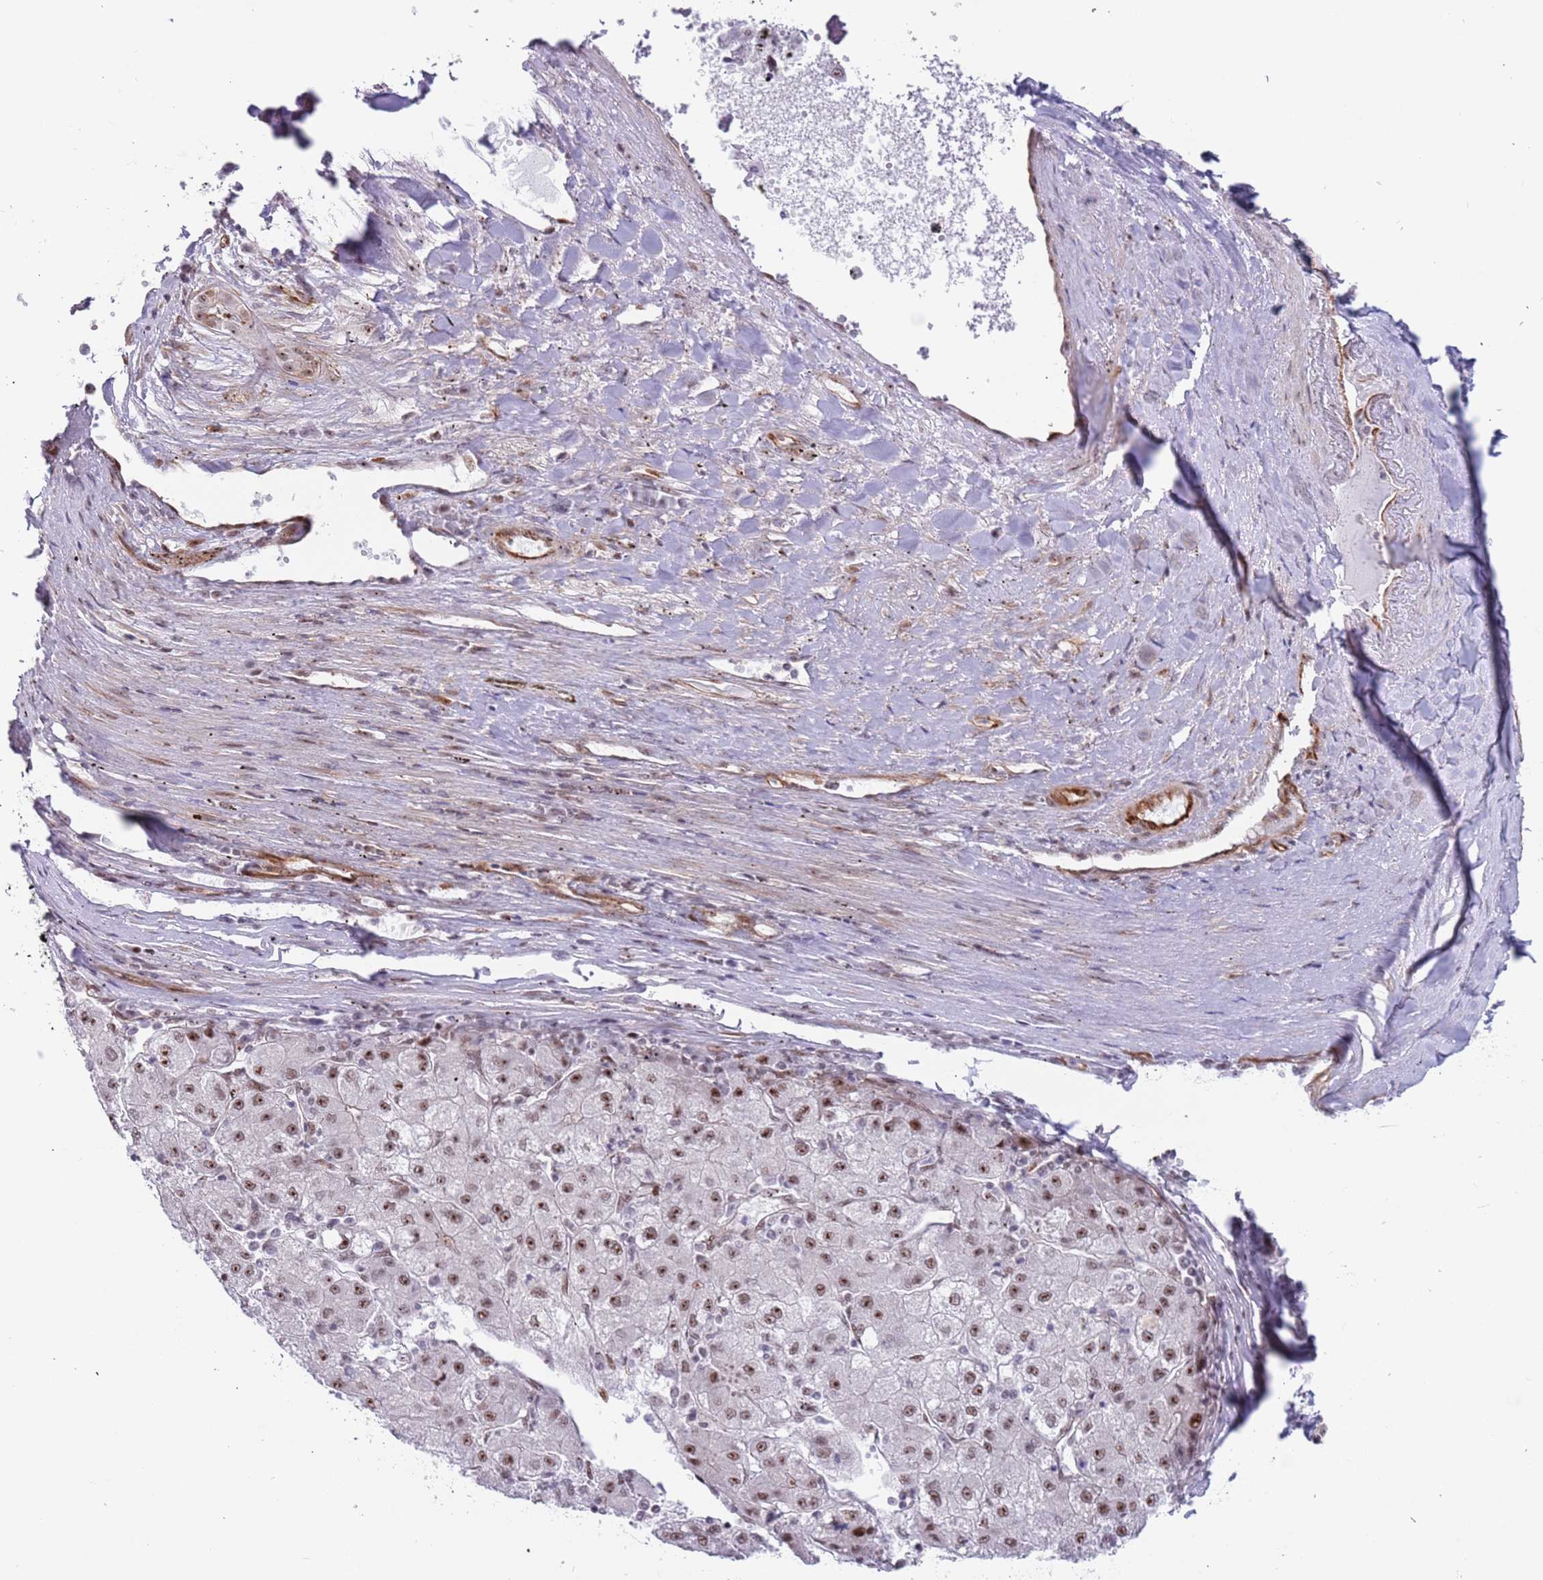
{"staining": {"intensity": "moderate", "quantity": ">75%", "location": "nuclear"}, "tissue": "liver cancer", "cell_type": "Tumor cells", "image_type": "cancer", "snomed": [{"axis": "morphology", "description": "Carcinoma, Hepatocellular, NOS"}, {"axis": "topography", "description": "Liver"}], "caption": "This photomicrograph reveals IHC staining of liver cancer, with medium moderate nuclear expression in about >75% of tumor cells.", "gene": "LRMDA", "patient": {"sex": "male", "age": 72}}